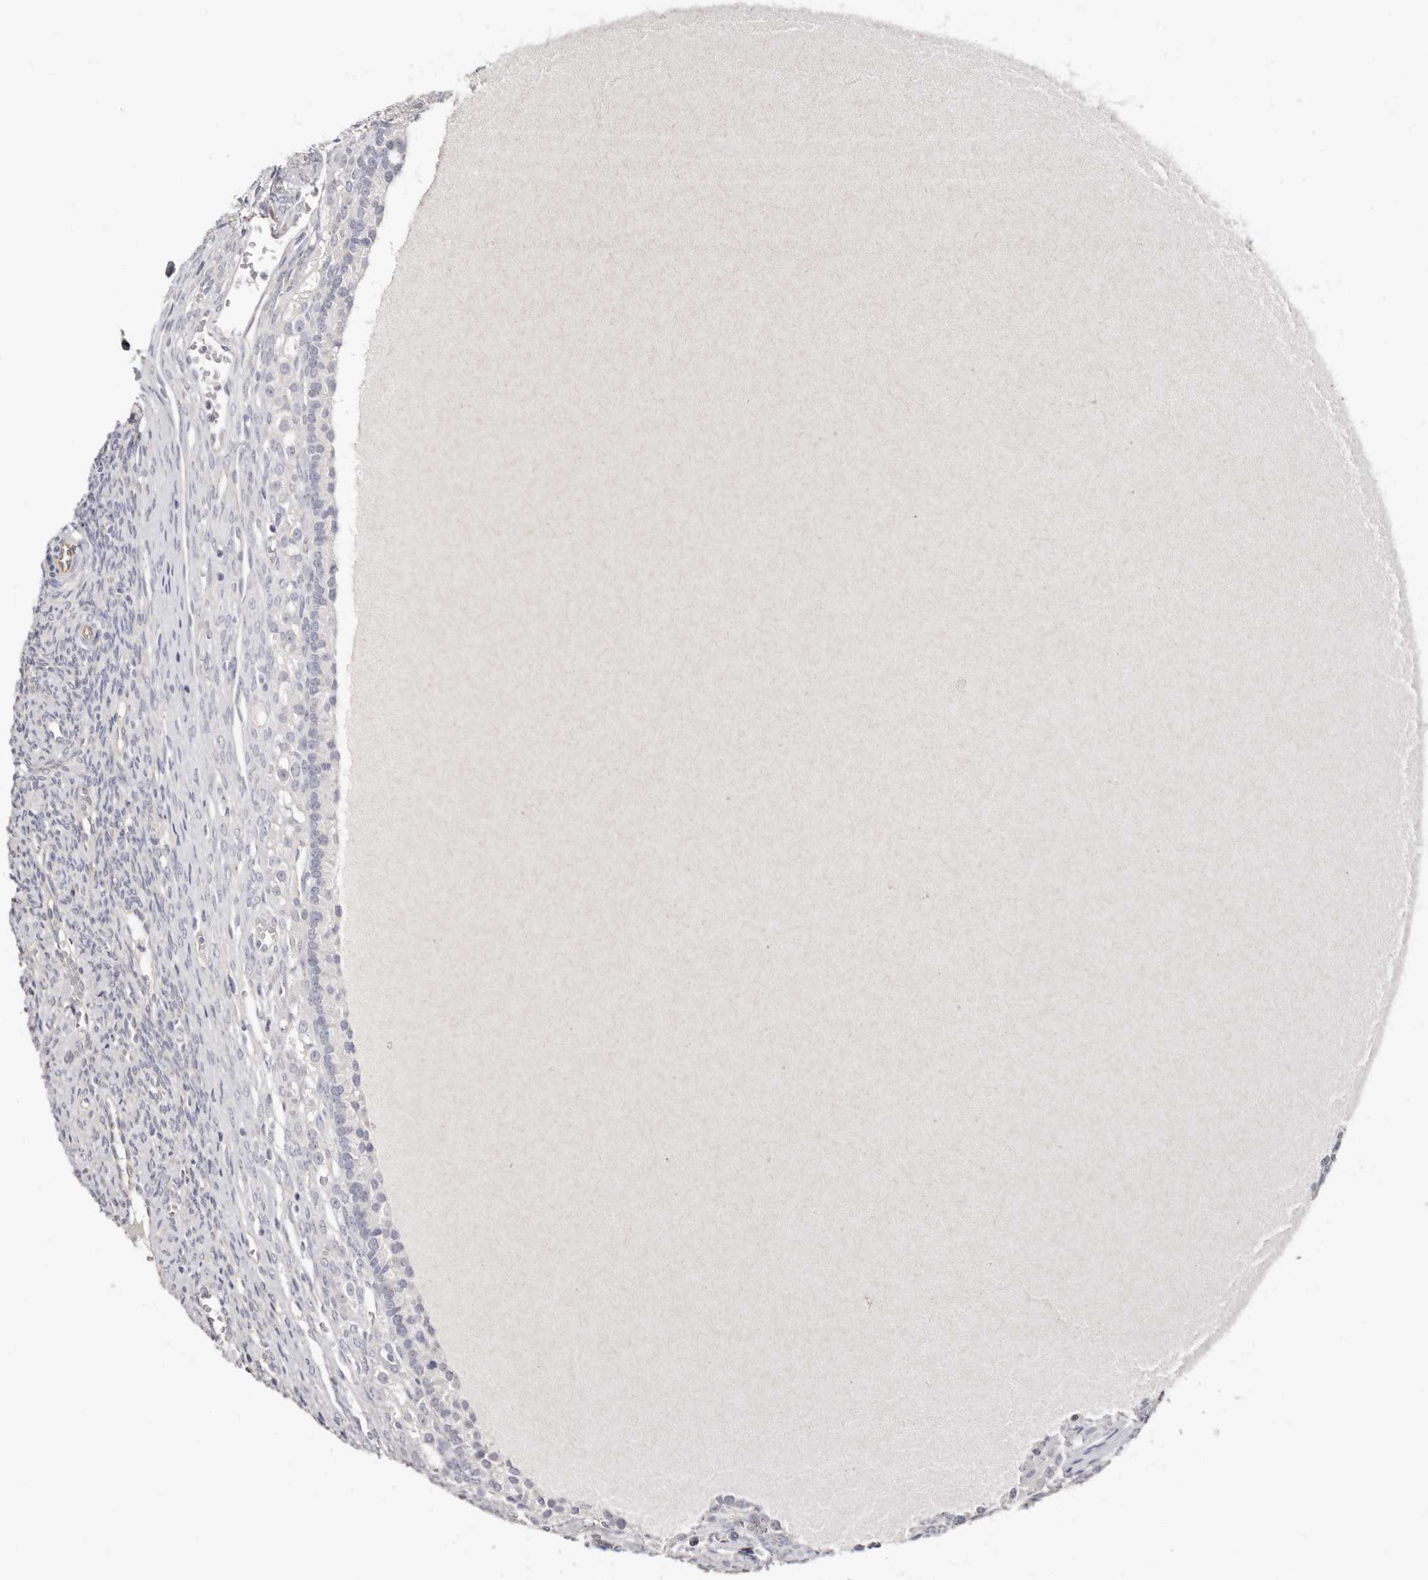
{"staining": {"intensity": "negative", "quantity": "none", "location": "none"}, "tissue": "ovary", "cell_type": "Follicle cells", "image_type": "normal", "snomed": [{"axis": "morphology", "description": "Normal tissue, NOS"}, {"axis": "topography", "description": "Ovary"}], "caption": "Immunohistochemistry micrograph of unremarkable ovary: ovary stained with DAB (3,3'-diaminobenzidine) shows no significant protein staining in follicle cells. Brightfield microscopy of immunohistochemistry (IHC) stained with DAB (3,3'-diaminobenzidine) (brown) and hematoxylin (blue), captured at high magnification.", "gene": "PKDCC", "patient": {"sex": "female", "age": 41}}